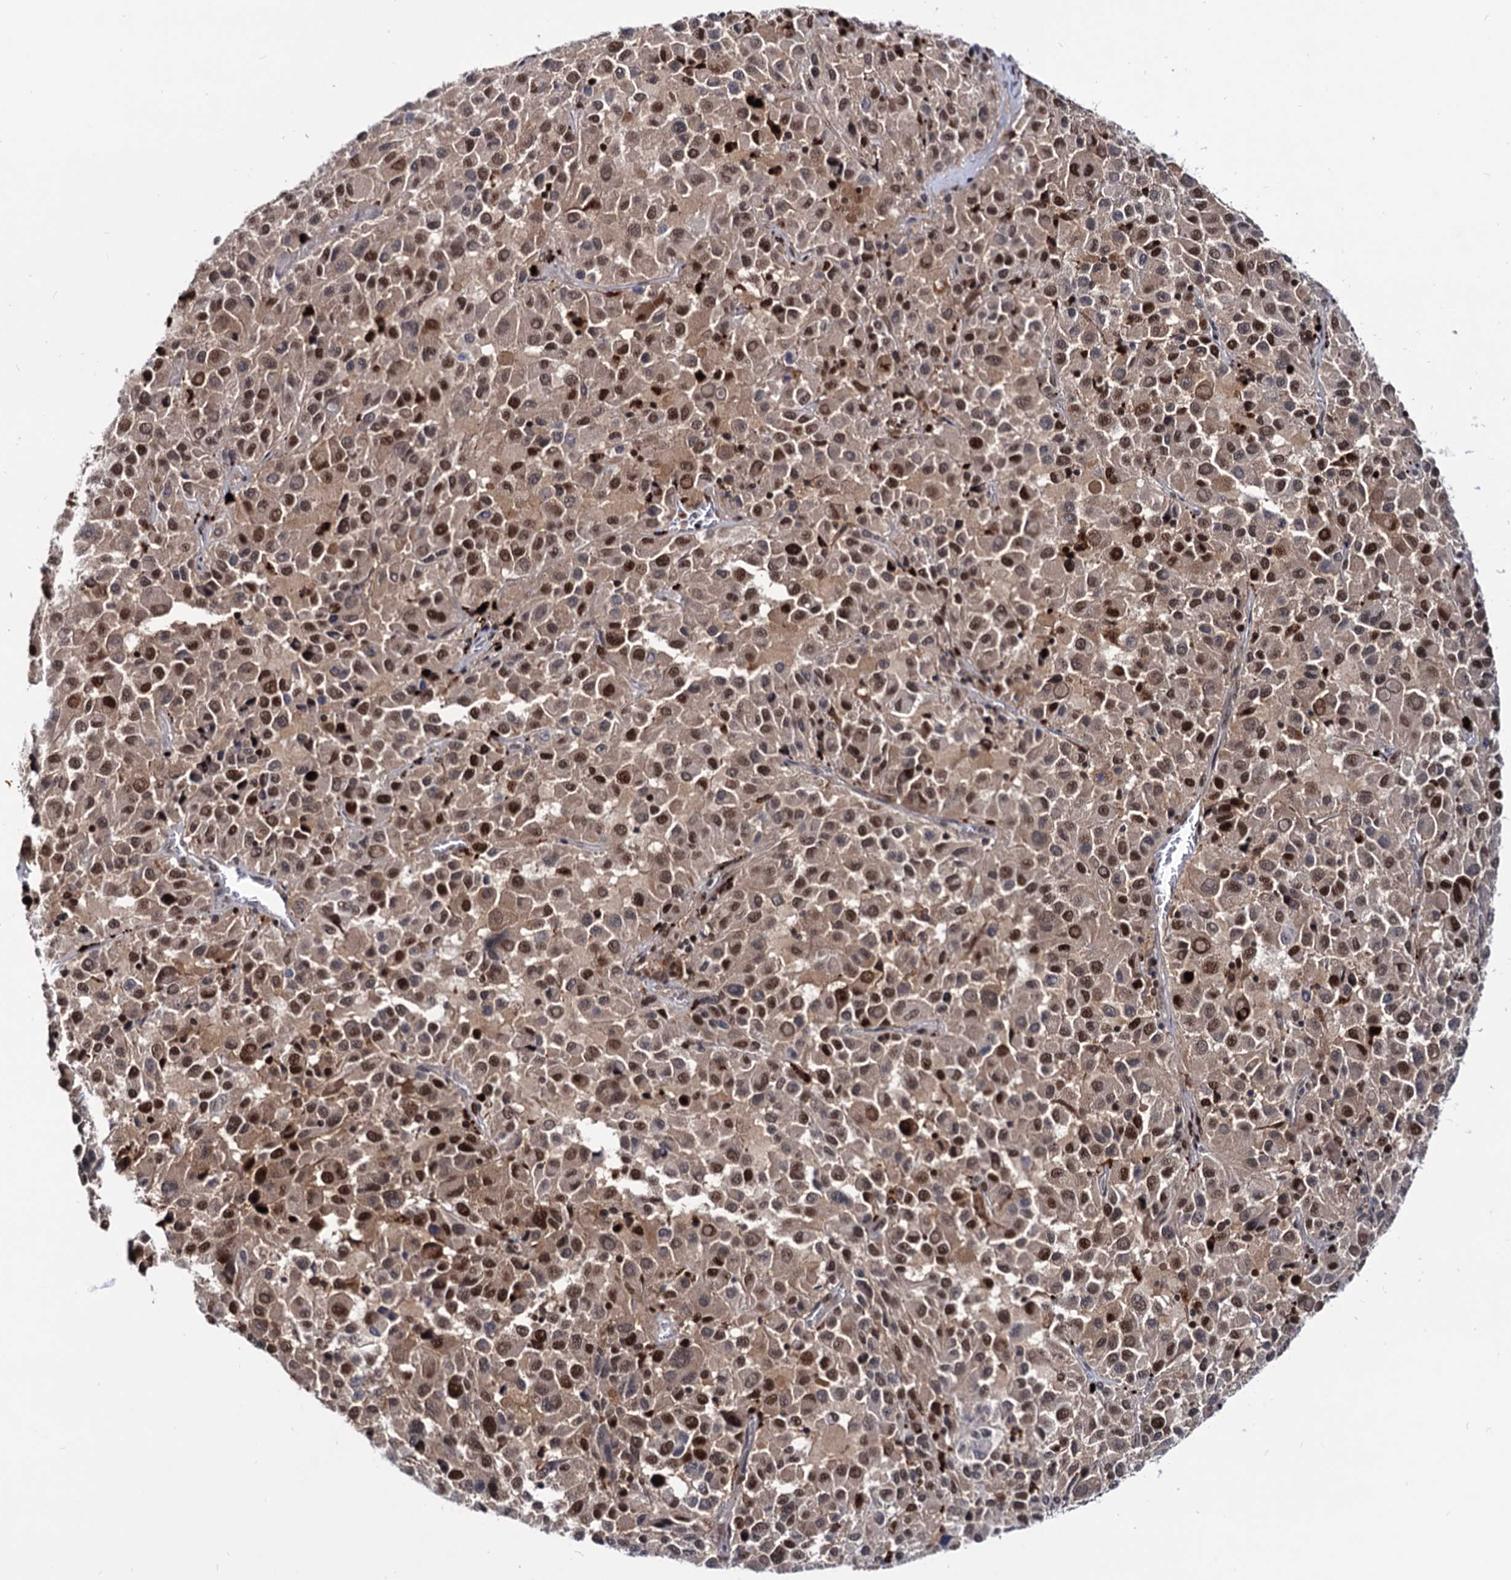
{"staining": {"intensity": "moderate", "quantity": ">75%", "location": "cytoplasmic/membranous,nuclear"}, "tissue": "melanoma", "cell_type": "Tumor cells", "image_type": "cancer", "snomed": [{"axis": "morphology", "description": "Malignant melanoma, Metastatic site"}, {"axis": "topography", "description": "Lung"}], "caption": "Protein staining of melanoma tissue exhibits moderate cytoplasmic/membranous and nuclear expression in about >75% of tumor cells.", "gene": "RNASEH2B", "patient": {"sex": "male", "age": 64}}